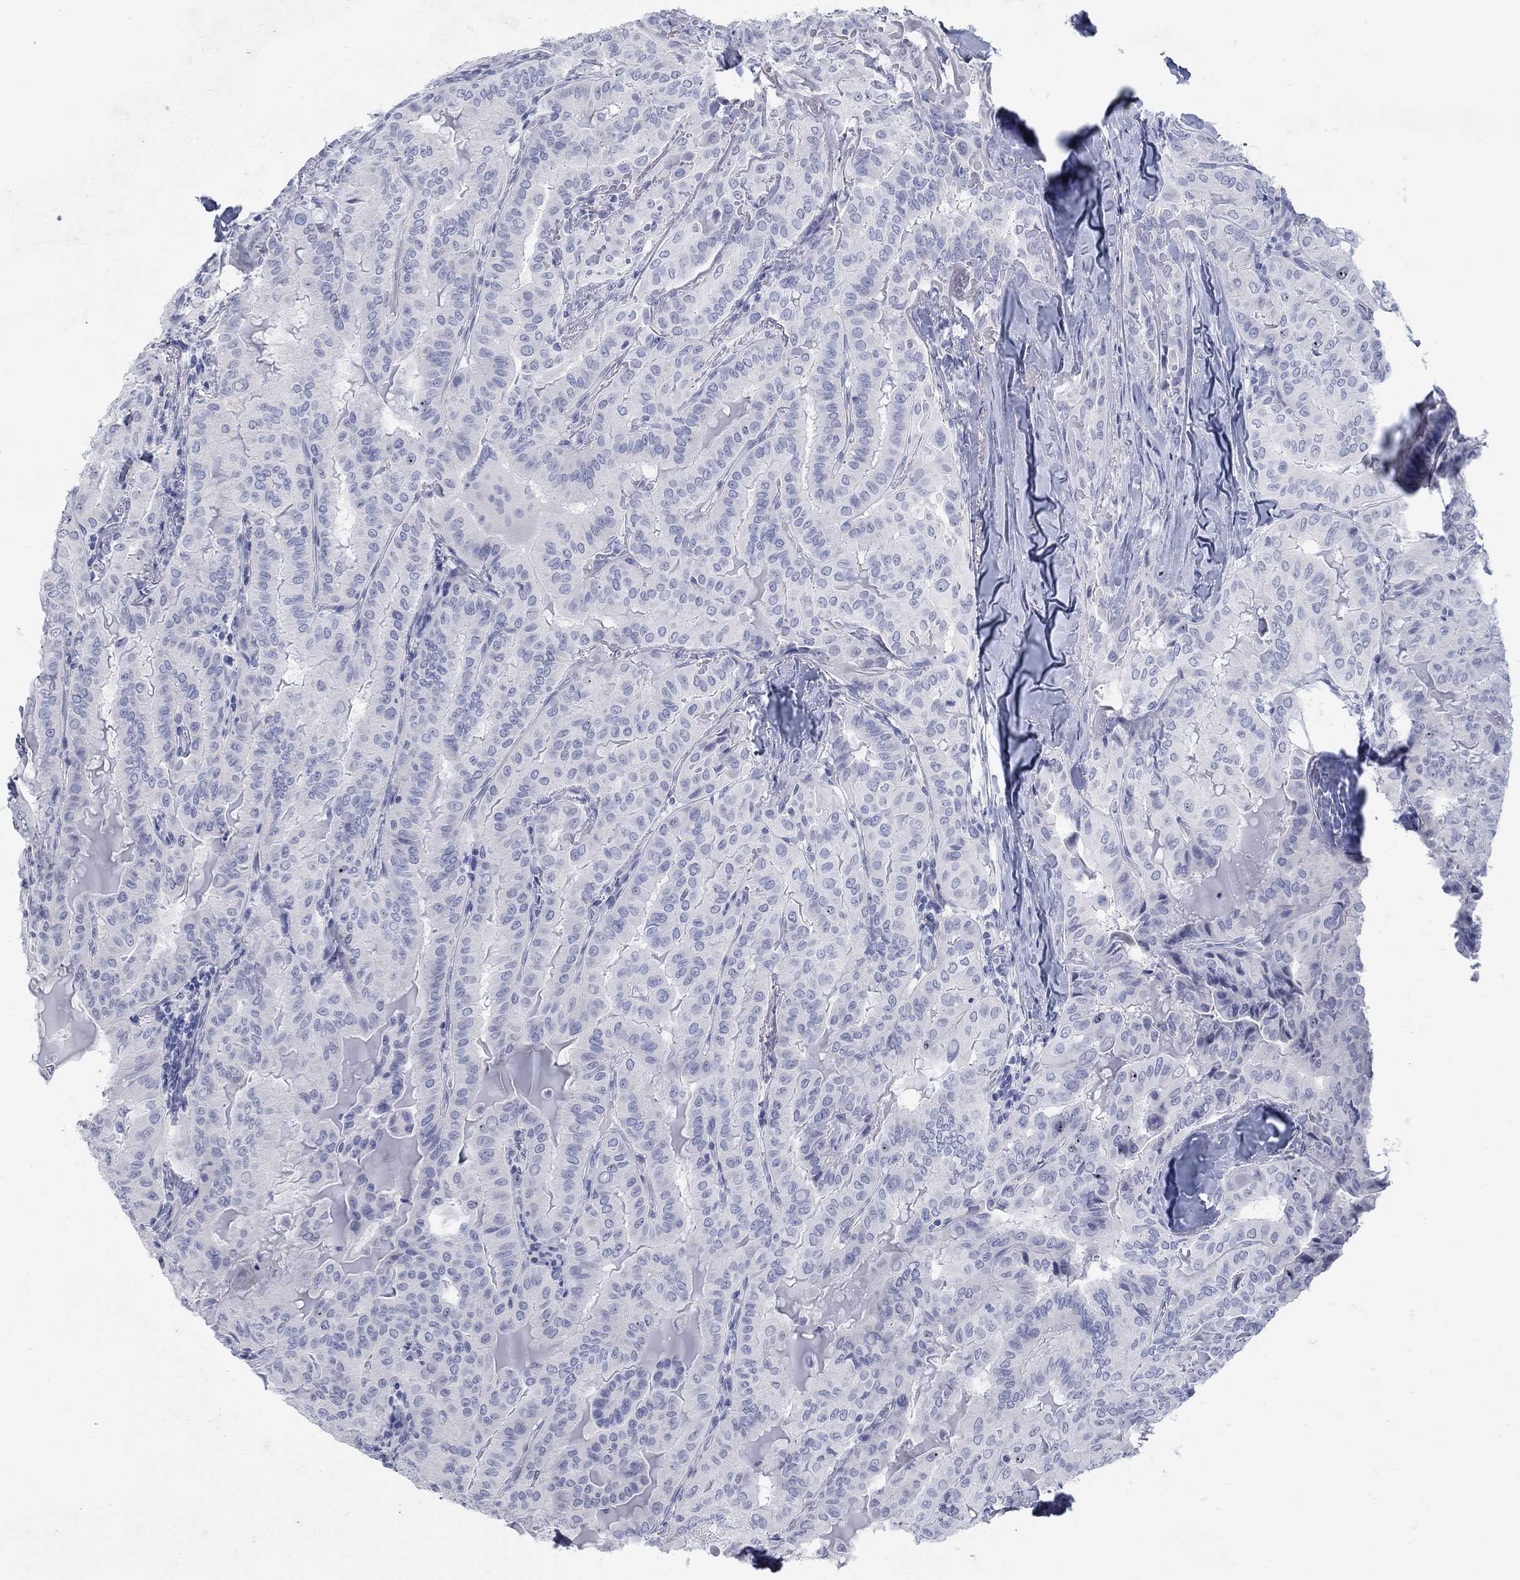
{"staining": {"intensity": "negative", "quantity": "none", "location": "none"}, "tissue": "thyroid cancer", "cell_type": "Tumor cells", "image_type": "cancer", "snomed": [{"axis": "morphology", "description": "Papillary adenocarcinoma, NOS"}, {"axis": "topography", "description": "Thyroid gland"}], "caption": "Tumor cells show no significant protein expression in papillary adenocarcinoma (thyroid).", "gene": "RFTN2", "patient": {"sex": "female", "age": 68}}